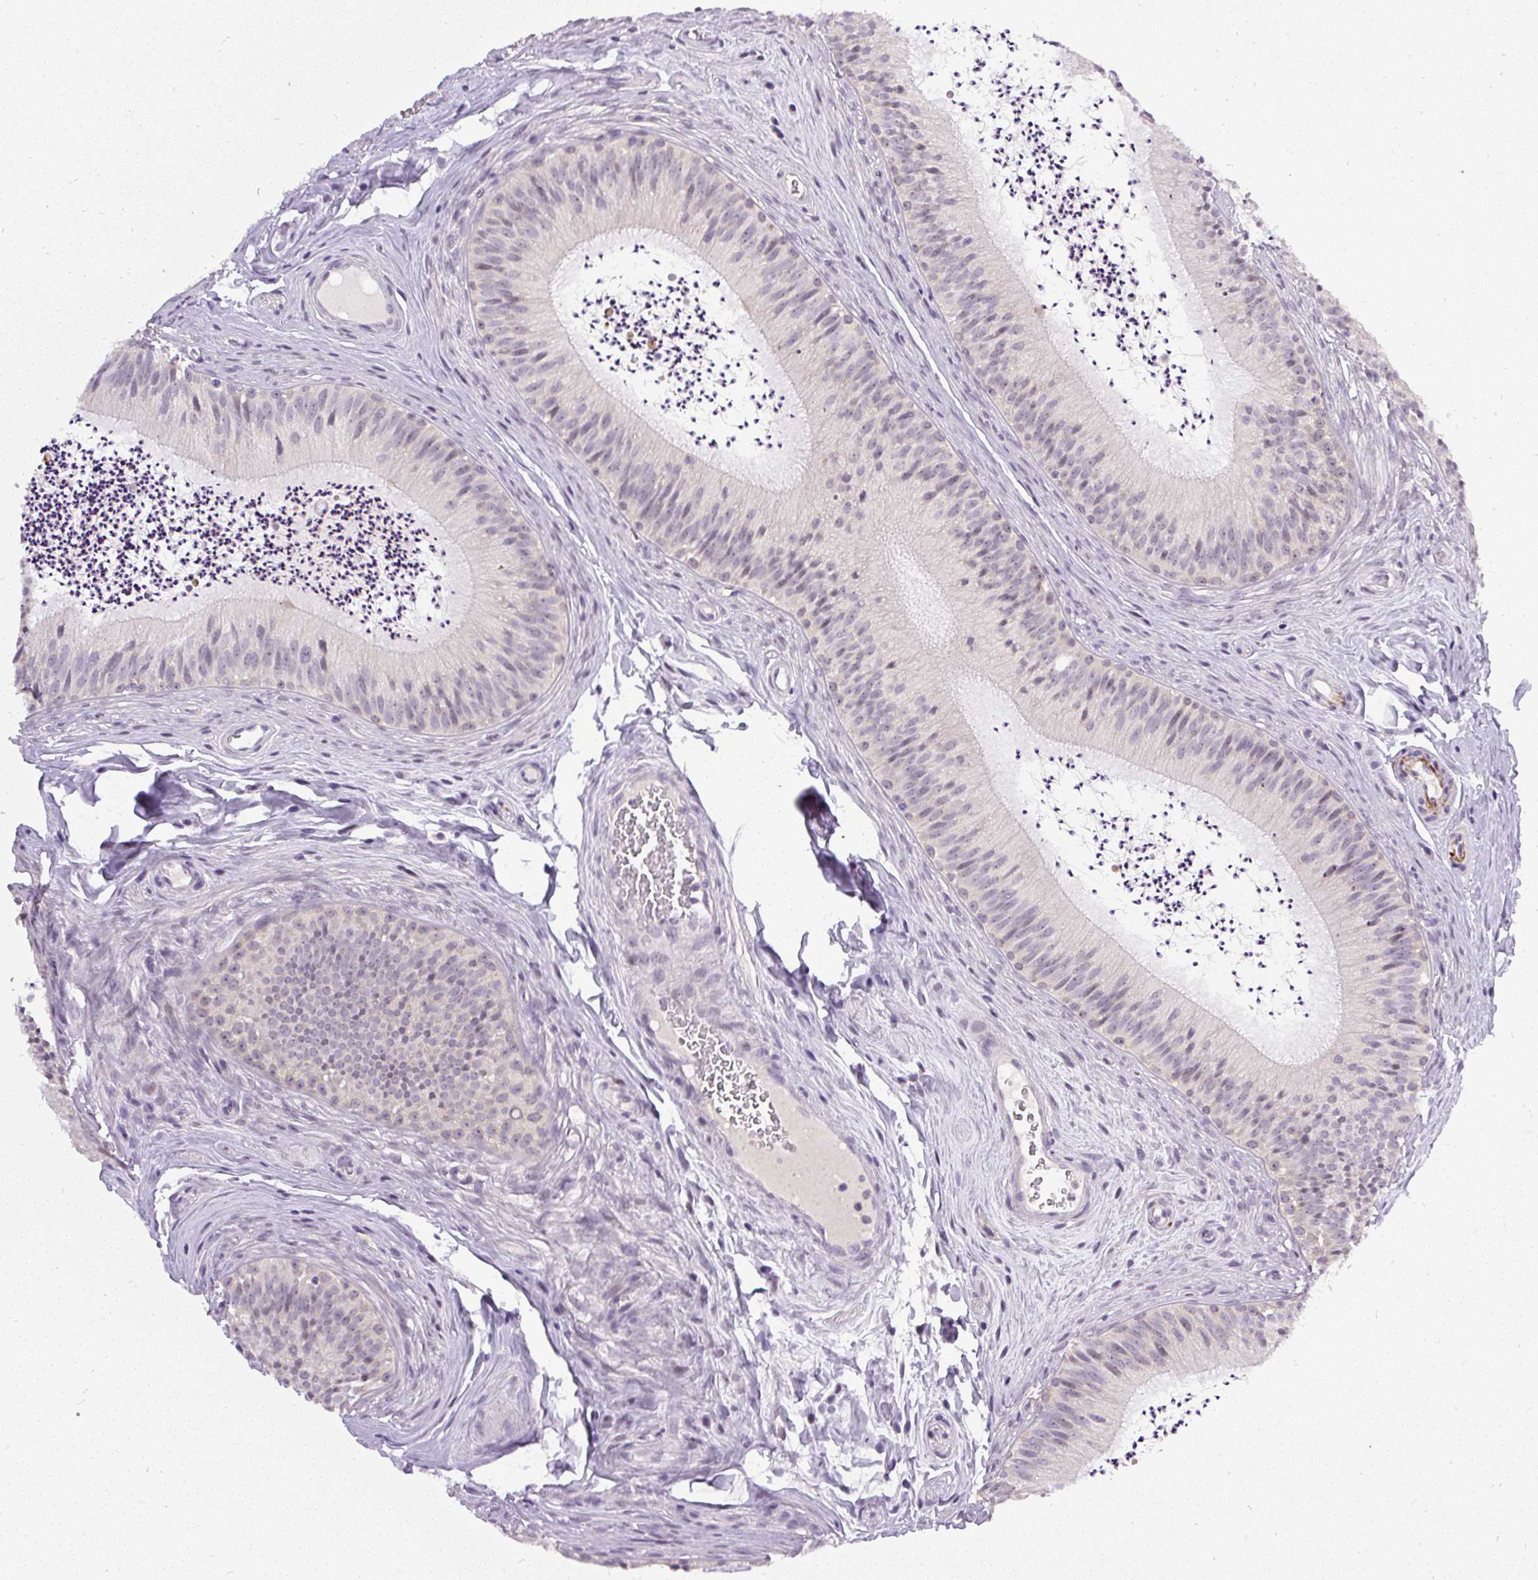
{"staining": {"intensity": "weak", "quantity": "<25%", "location": "cytoplasmic/membranous"}, "tissue": "epididymis", "cell_type": "Glandular cells", "image_type": "normal", "snomed": [{"axis": "morphology", "description": "Normal tissue, NOS"}, {"axis": "topography", "description": "Epididymis"}], "caption": "Immunohistochemical staining of benign human epididymis demonstrates no significant expression in glandular cells. (Immunohistochemistry, brightfield microscopy, high magnification).", "gene": "FAM117B", "patient": {"sex": "male", "age": 24}}